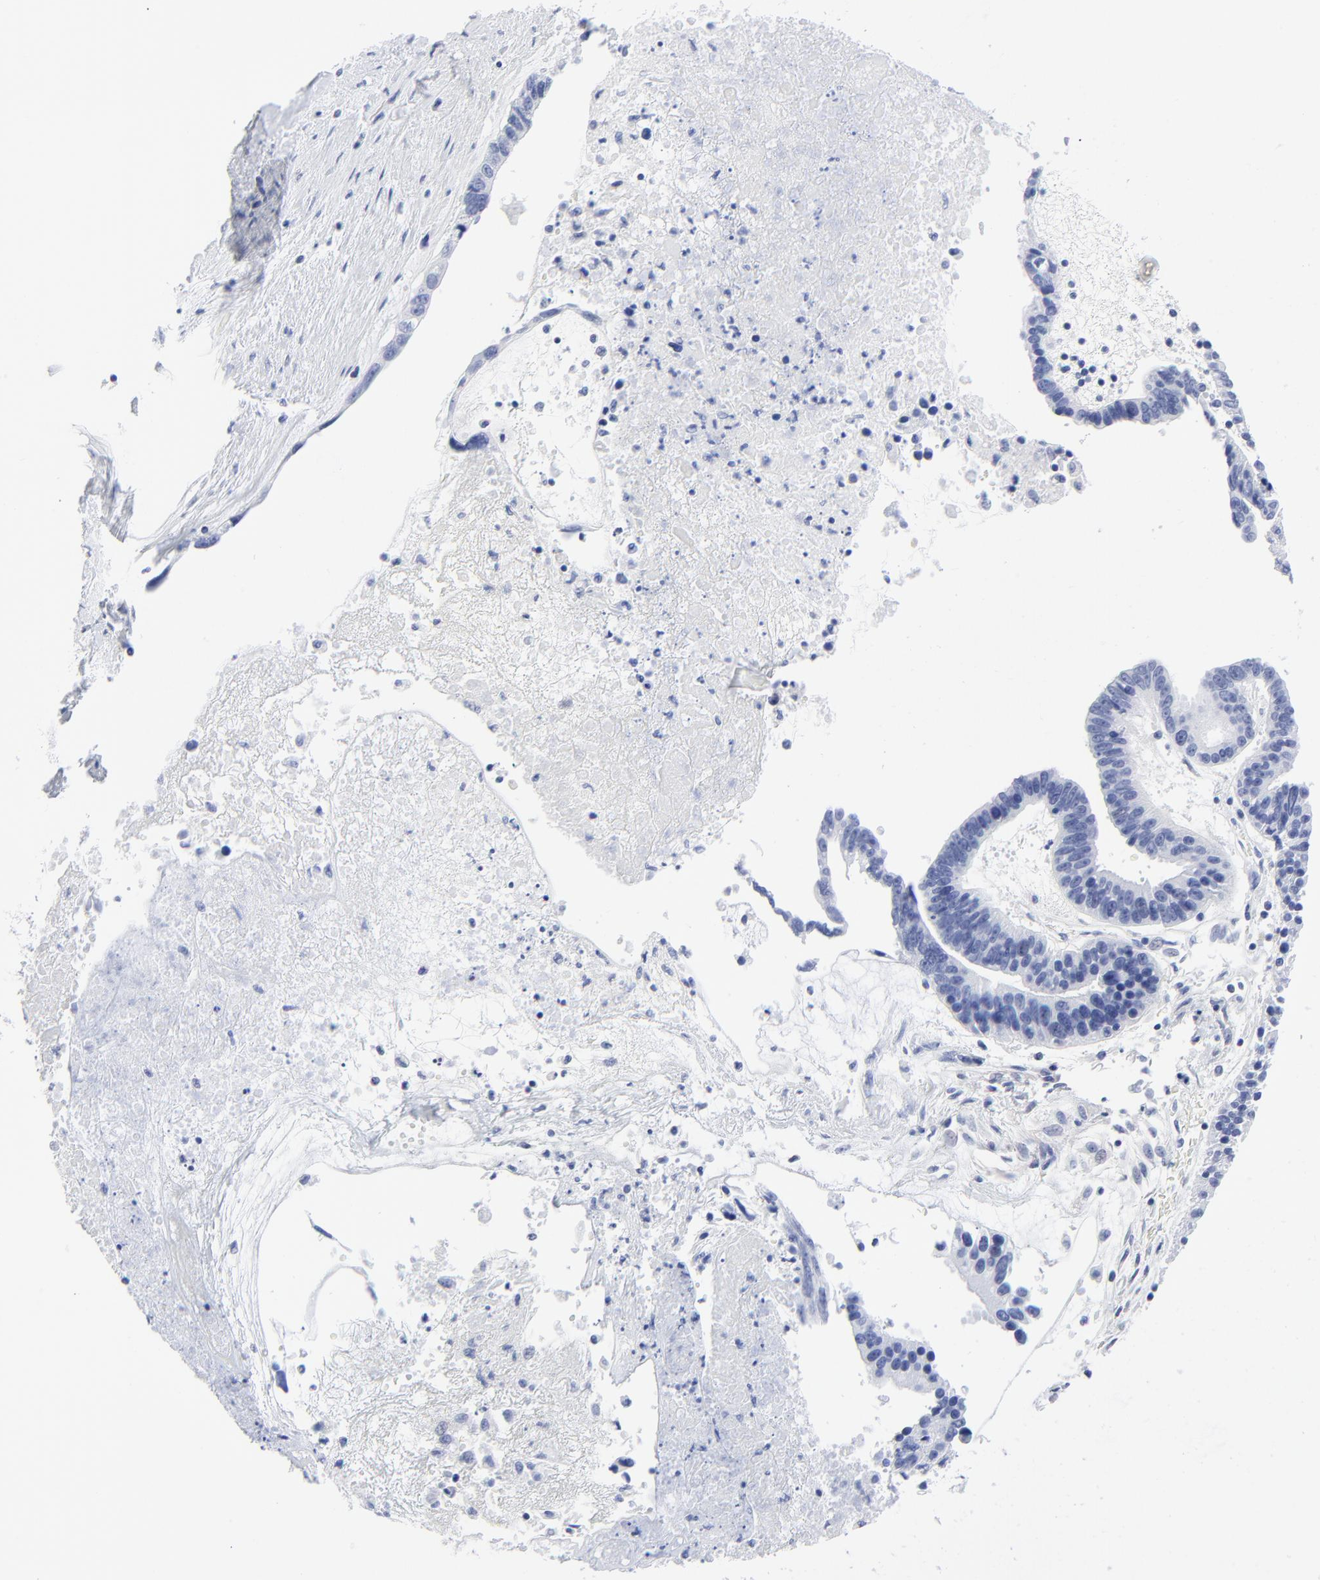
{"staining": {"intensity": "negative", "quantity": "none", "location": "none"}, "tissue": "ovarian cancer", "cell_type": "Tumor cells", "image_type": "cancer", "snomed": [{"axis": "morphology", "description": "Carcinoma, endometroid"}, {"axis": "morphology", "description": "Cystadenocarcinoma, serous, NOS"}, {"axis": "topography", "description": "Ovary"}], "caption": "Immunohistochemistry photomicrograph of endometroid carcinoma (ovarian) stained for a protein (brown), which exhibits no positivity in tumor cells. (IHC, brightfield microscopy, high magnification).", "gene": "PSD3", "patient": {"sex": "female", "age": 45}}